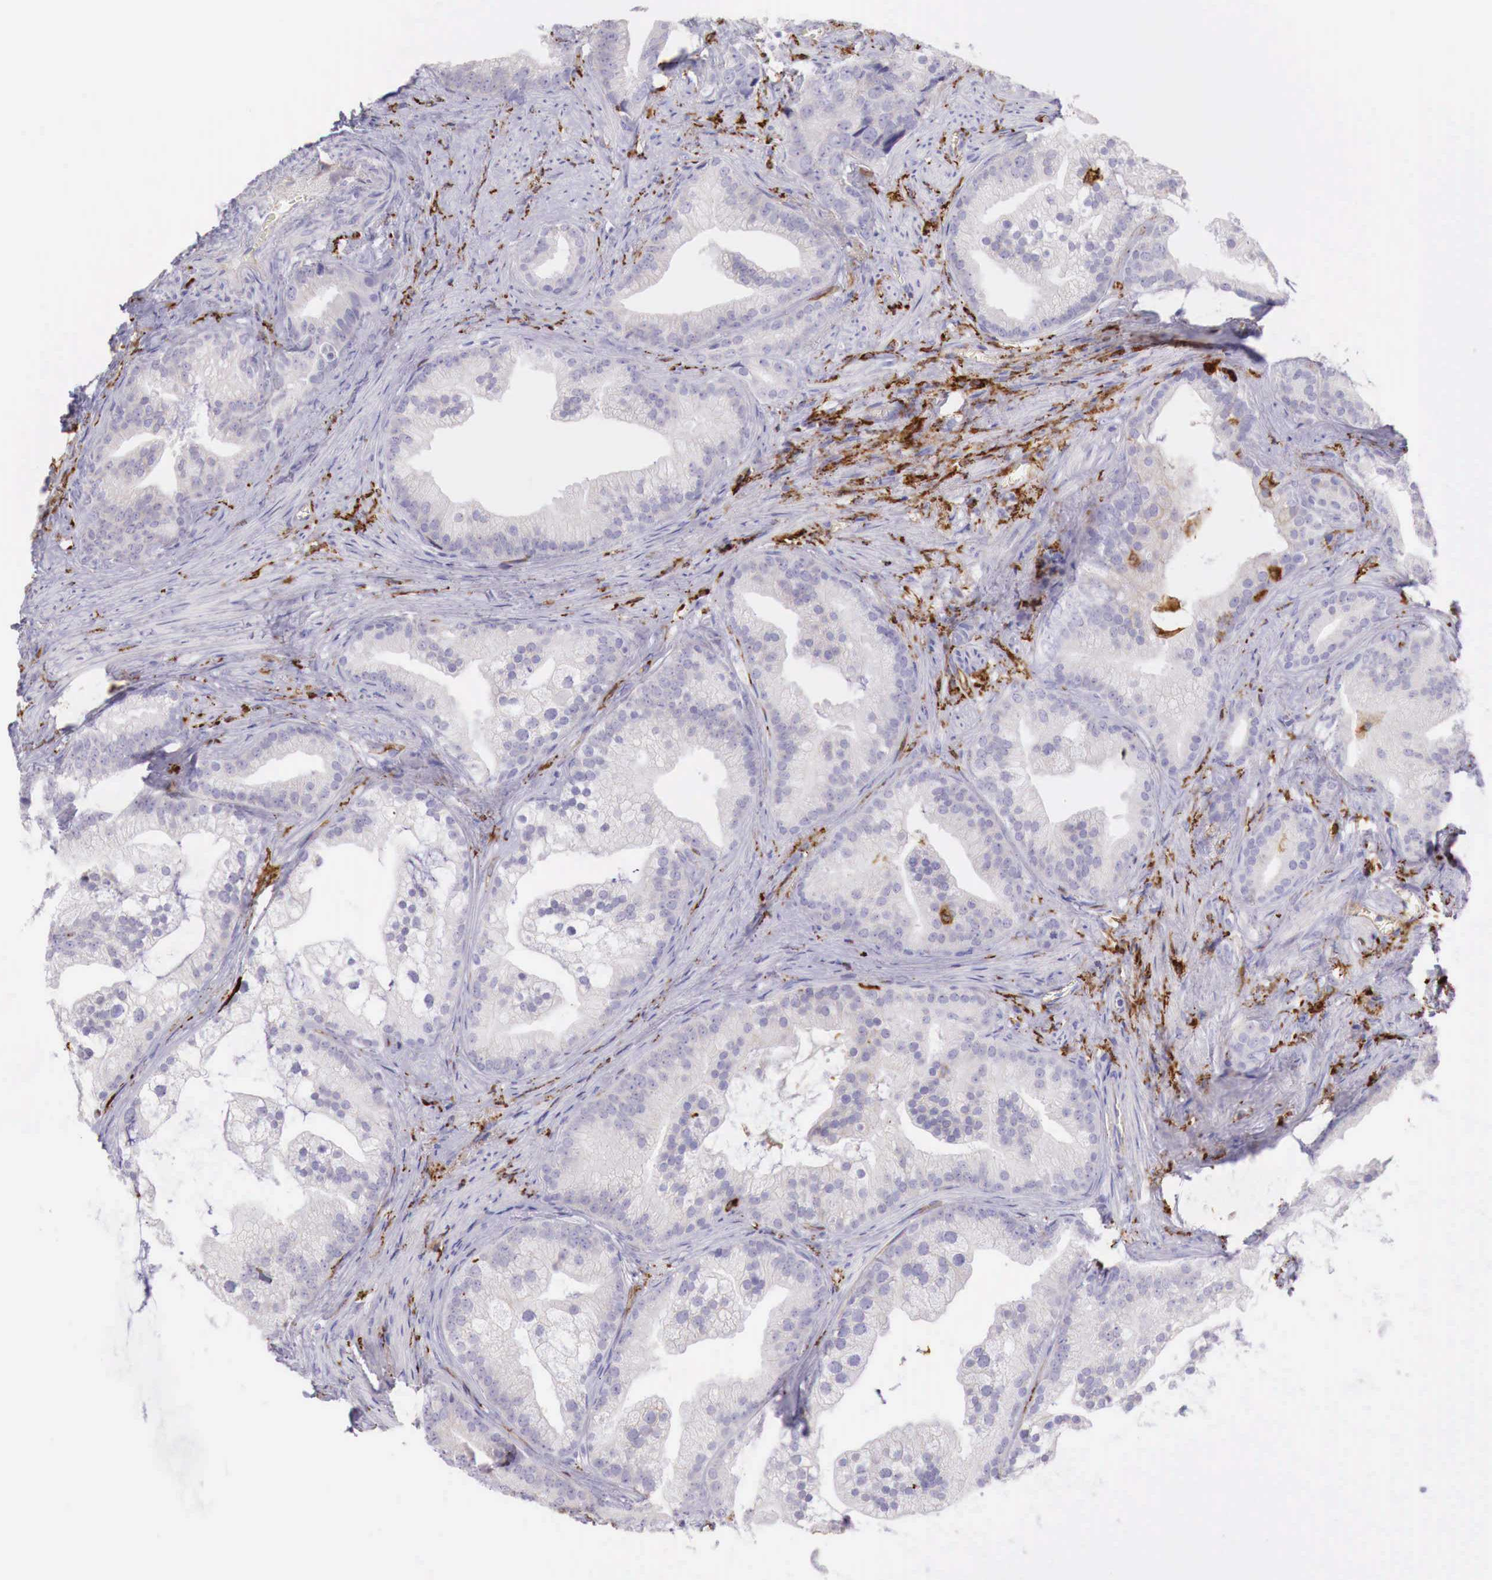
{"staining": {"intensity": "negative", "quantity": "none", "location": "none"}, "tissue": "prostate cancer", "cell_type": "Tumor cells", "image_type": "cancer", "snomed": [{"axis": "morphology", "description": "Adenocarcinoma, Low grade"}, {"axis": "topography", "description": "Prostate"}], "caption": "The image shows no staining of tumor cells in low-grade adenocarcinoma (prostate). (IHC, brightfield microscopy, high magnification).", "gene": "MSR1", "patient": {"sex": "male", "age": 71}}